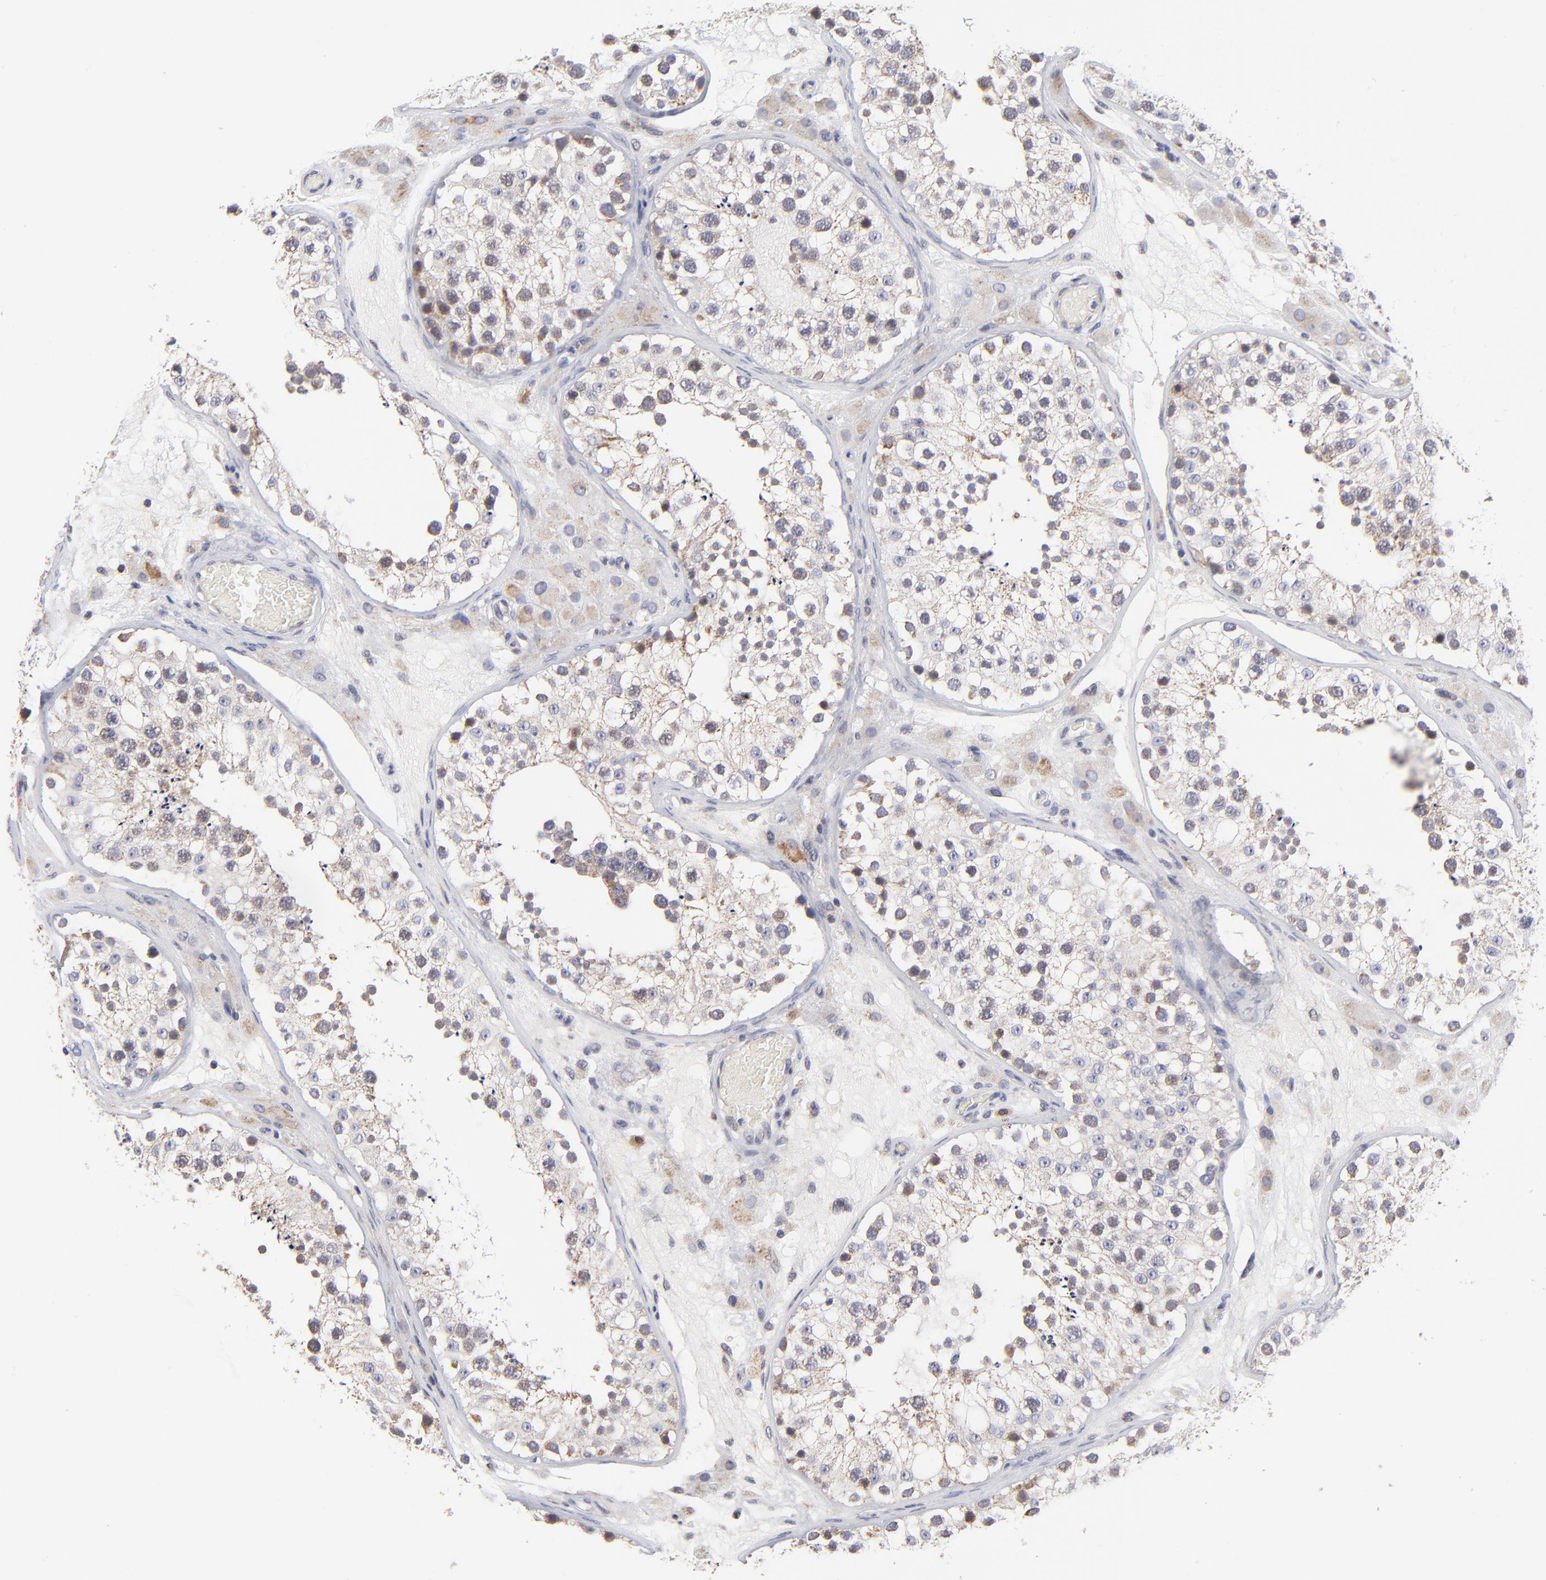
{"staining": {"intensity": "weak", "quantity": "<25%", "location": "cytoplasmic/membranous"}, "tissue": "testis", "cell_type": "Cells in seminiferous ducts", "image_type": "normal", "snomed": [{"axis": "morphology", "description": "Normal tissue, NOS"}, {"axis": "topography", "description": "Testis"}], "caption": "Human testis stained for a protein using immunohistochemistry (IHC) exhibits no staining in cells in seminiferous ducts.", "gene": "FBXL12", "patient": {"sex": "male", "age": 26}}